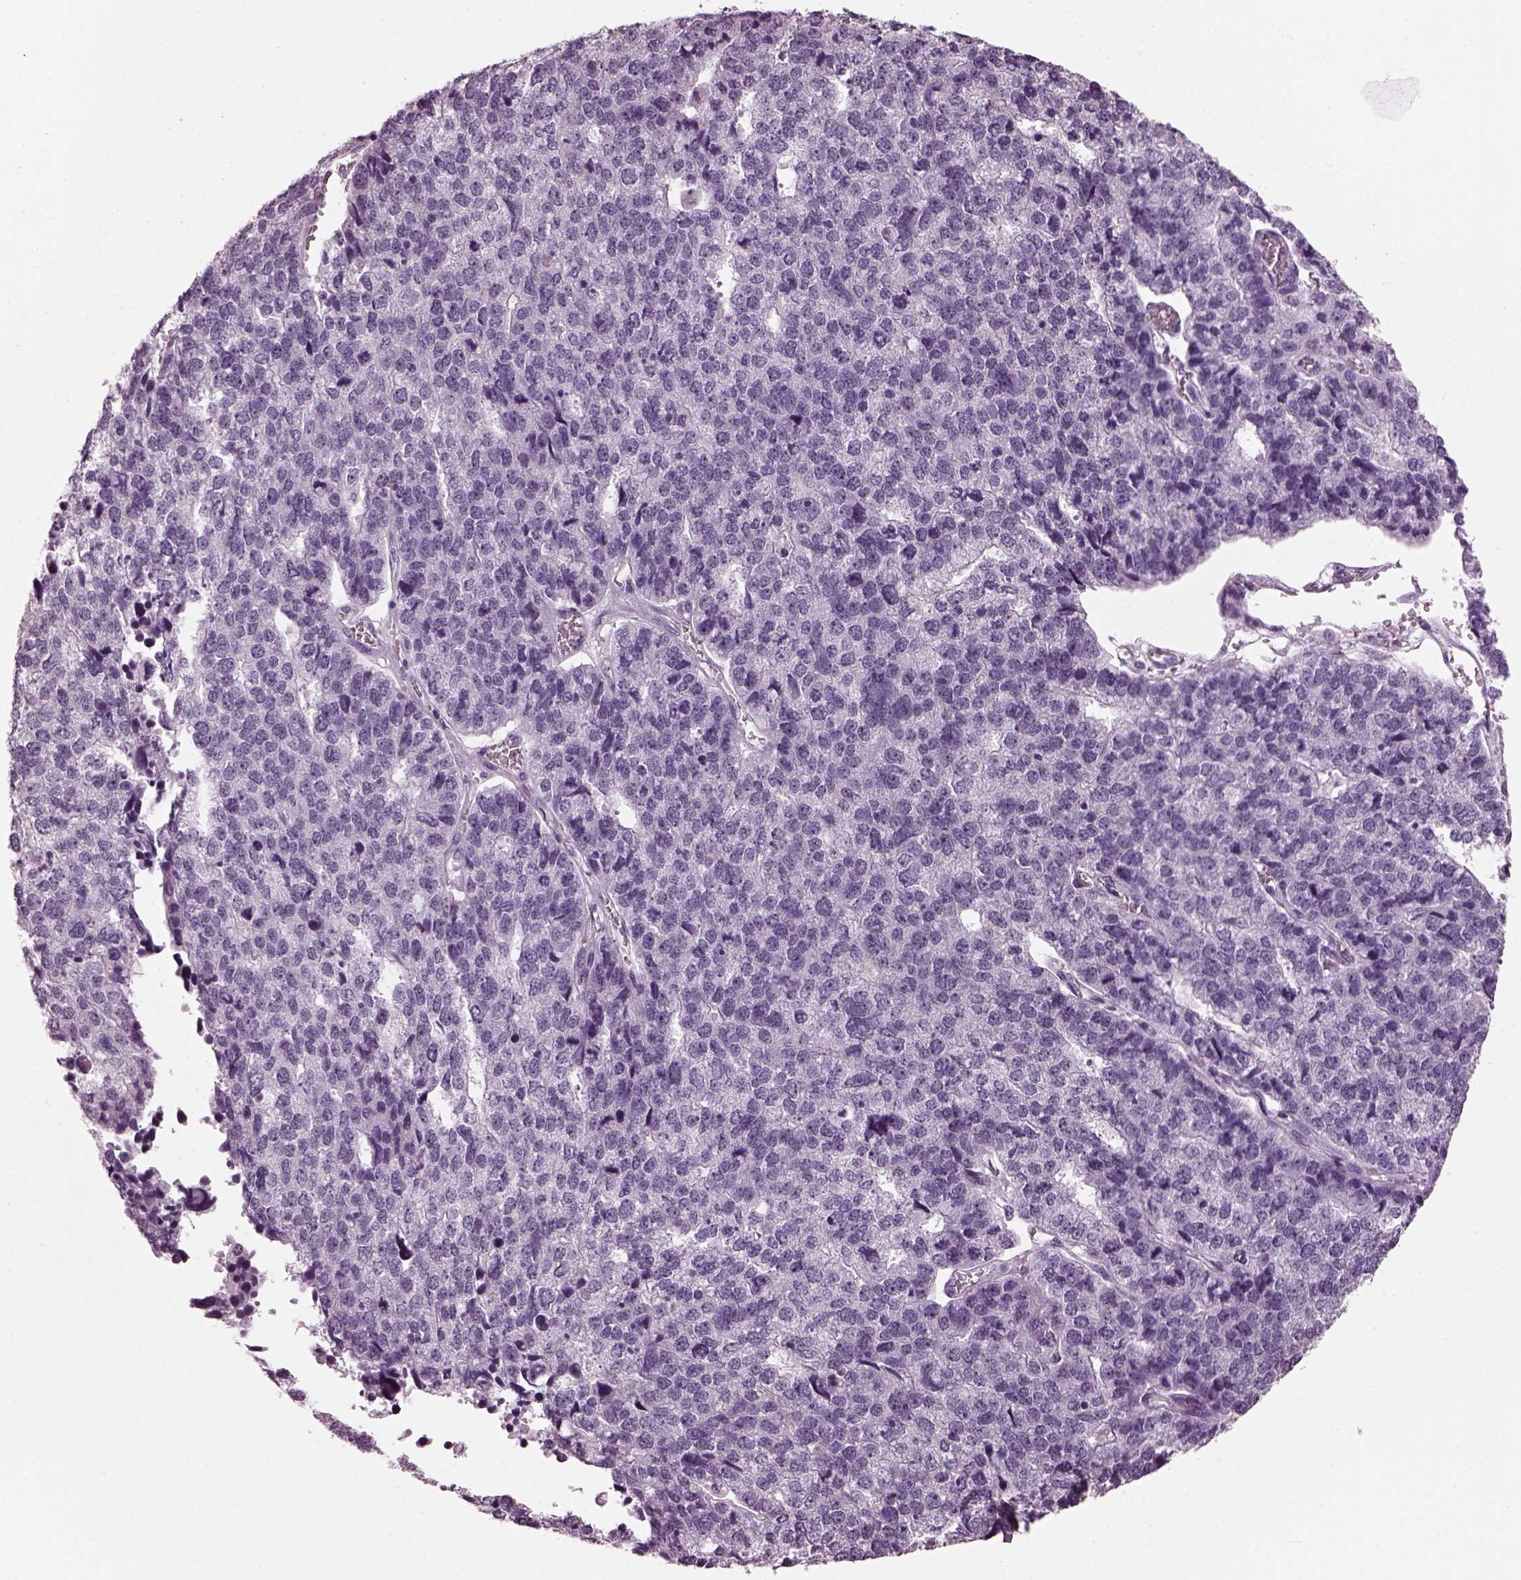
{"staining": {"intensity": "negative", "quantity": "none", "location": "none"}, "tissue": "stomach cancer", "cell_type": "Tumor cells", "image_type": "cancer", "snomed": [{"axis": "morphology", "description": "Adenocarcinoma, NOS"}, {"axis": "topography", "description": "Stomach"}], "caption": "Stomach cancer (adenocarcinoma) stained for a protein using immunohistochemistry (IHC) exhibits no positivity tumor cells.", "gene": "SLC6A17", "patient": {"sex": "male", "age": 69}}